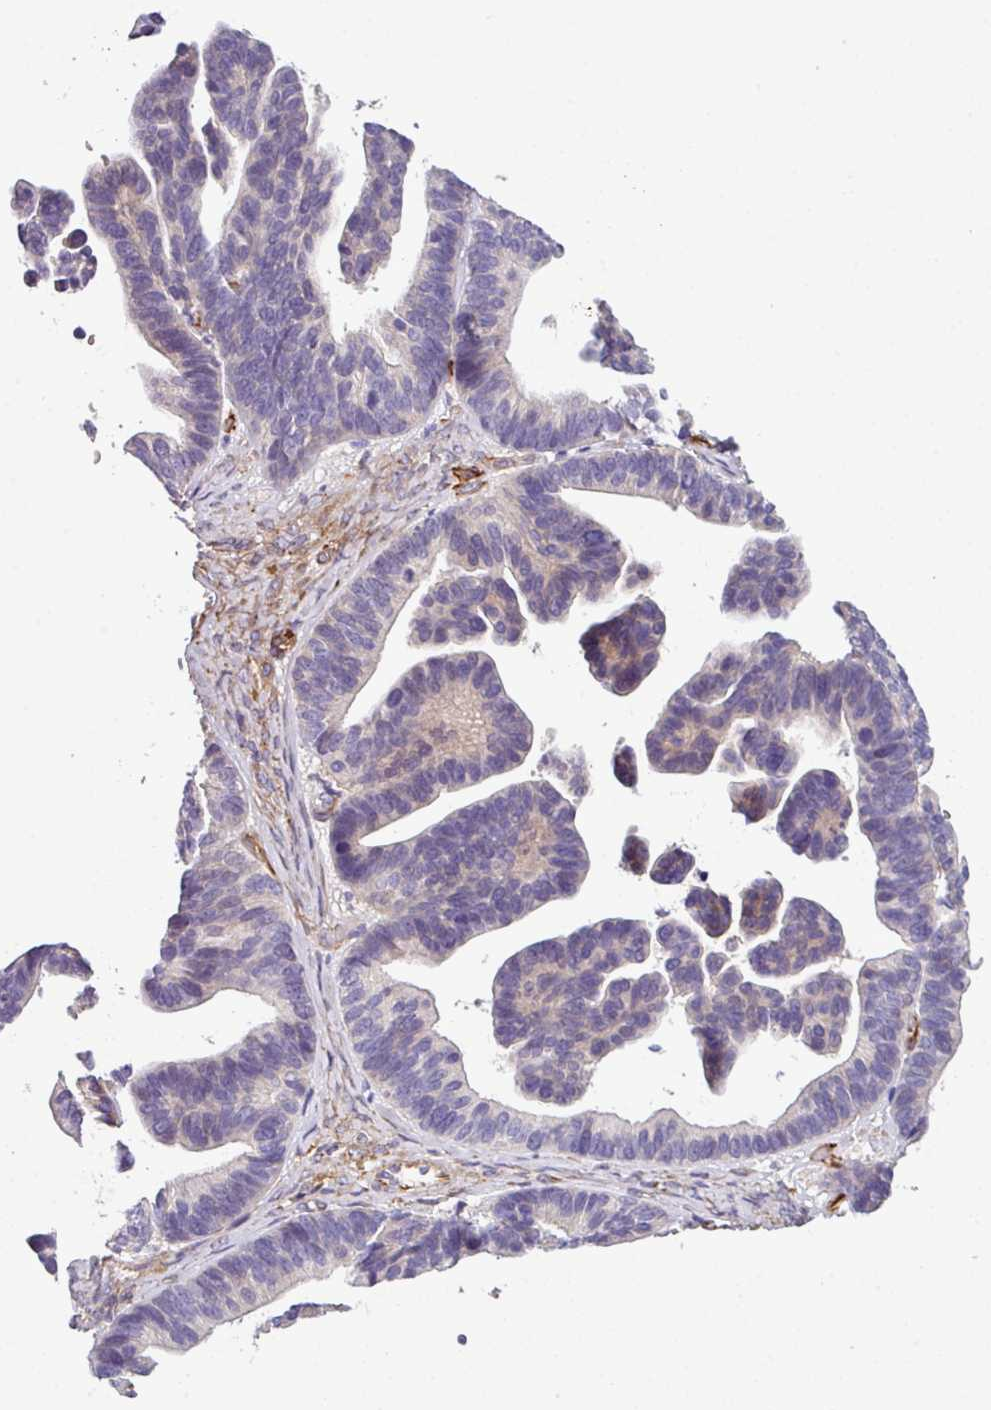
{"staining": {"intensity": "moderate", "quantity": "25%-75%", "location": "cytoplasmic/membranous"}, "tissue": "ovarian cancer", "cell_type": "Tumor cells", "image_type": "cancer", "snomed": [{"axis": "morphology", "description": "Cystadenocarcinoma, serous, NOS"}, {"axis": "topography", "description": "Ovary"}], "caption": "Tumor cells demonstrate moderate cytoplasmic/membranous staining in approximately 25%-75% of cells in serous cystadenocarcinoma (ovarian).", "gene": "PARD6A", "patient": {"sex": "female", "age": 56}}